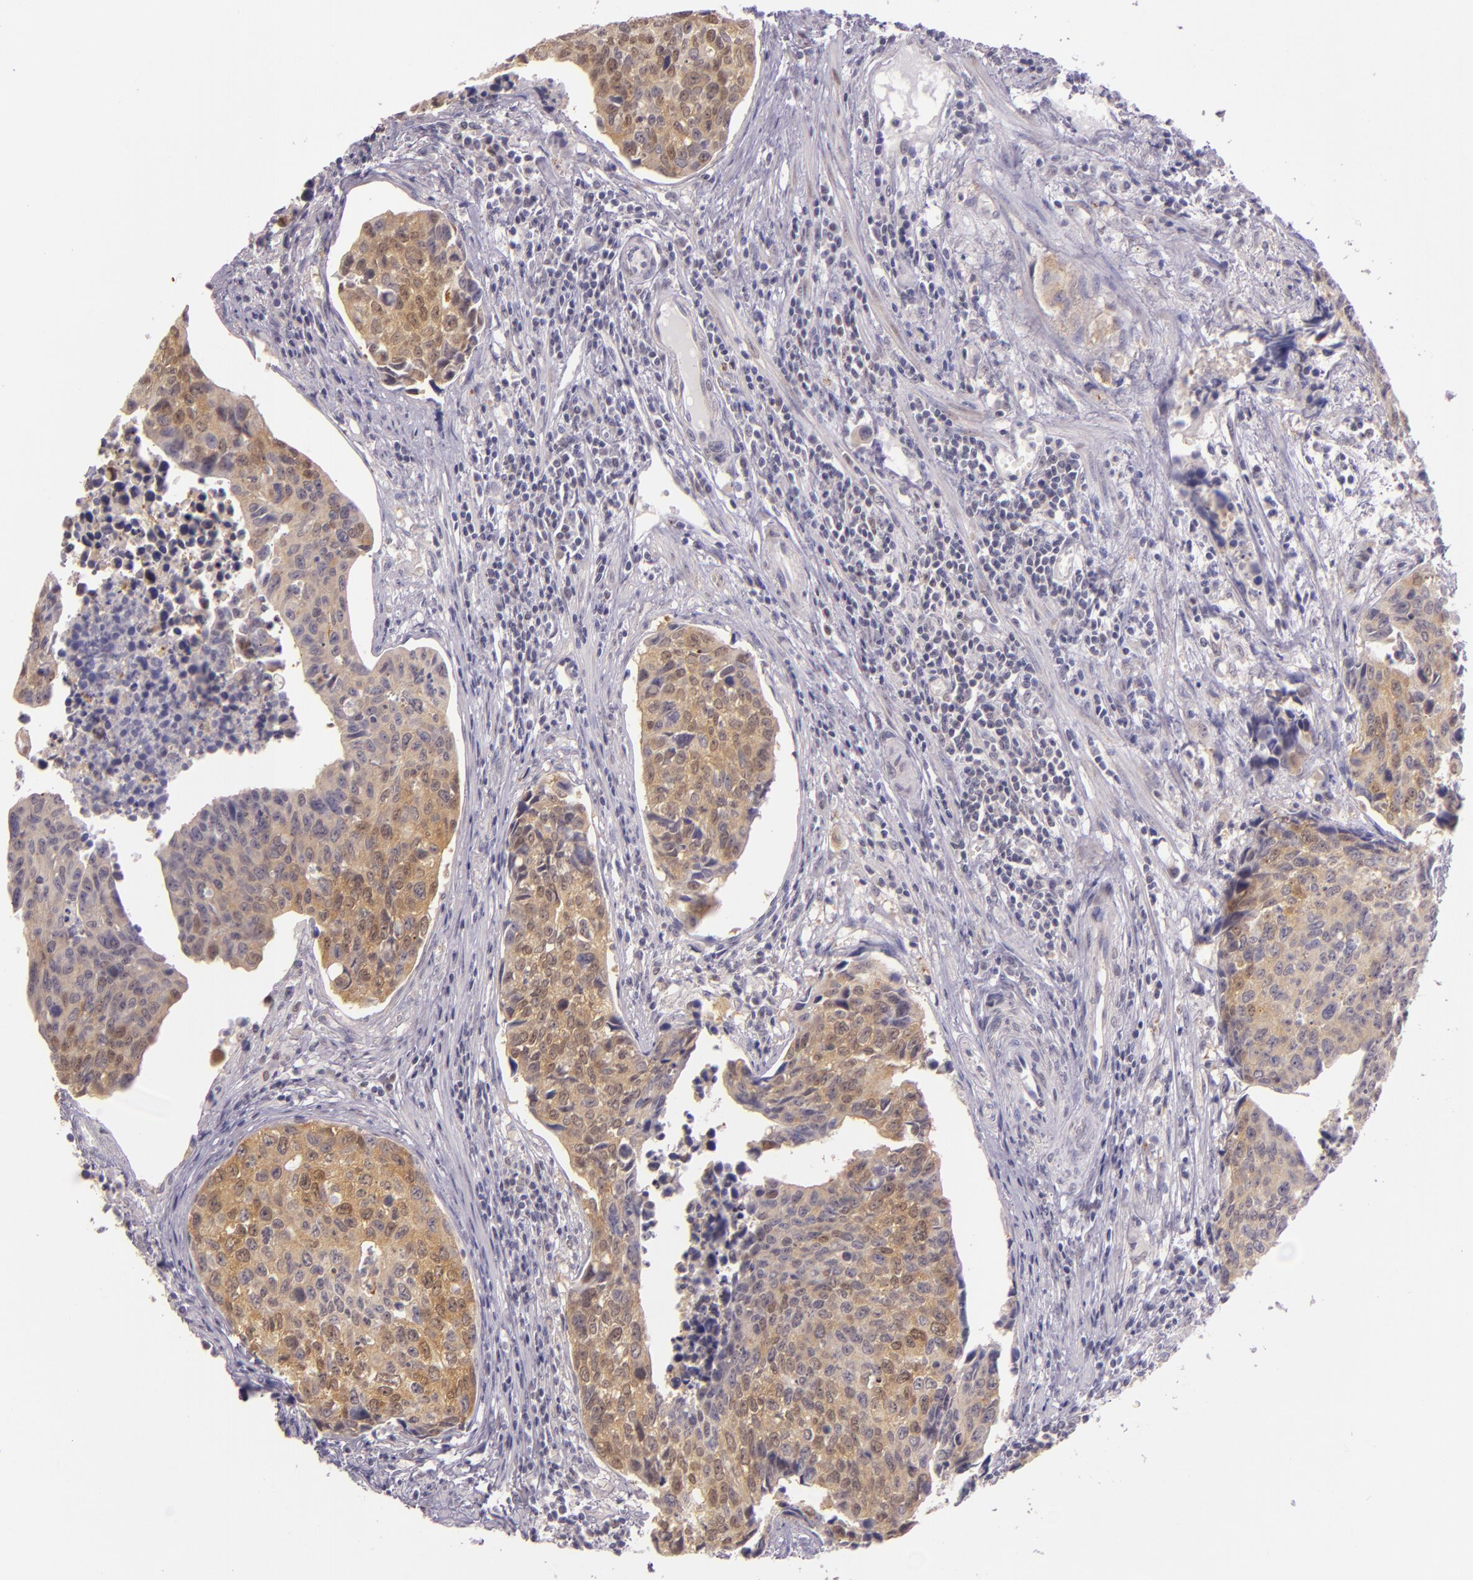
{"staining": {"intensity": "moderate", "quantity": ">75%", "location": "cytoplasmic/membranous,nuclear"}, "tissue": "urothelial cancer", "cell_type": "Tumor cells", "image_type": "cancer", "snomed": [{"axis": "morphology", "description": "Urothelial carcinoma, High grade"}, {"axis": "topography", "description": "Urinary bladder"}], "caption": "Human urothelial cancer stained with a brown dye shows moderate cytoplasmic/membranous and nuclear positive staining in approximately >75% of tumor cells.", "gene": "HSPA8", "patient": {"sex": "male", "age": 81}}